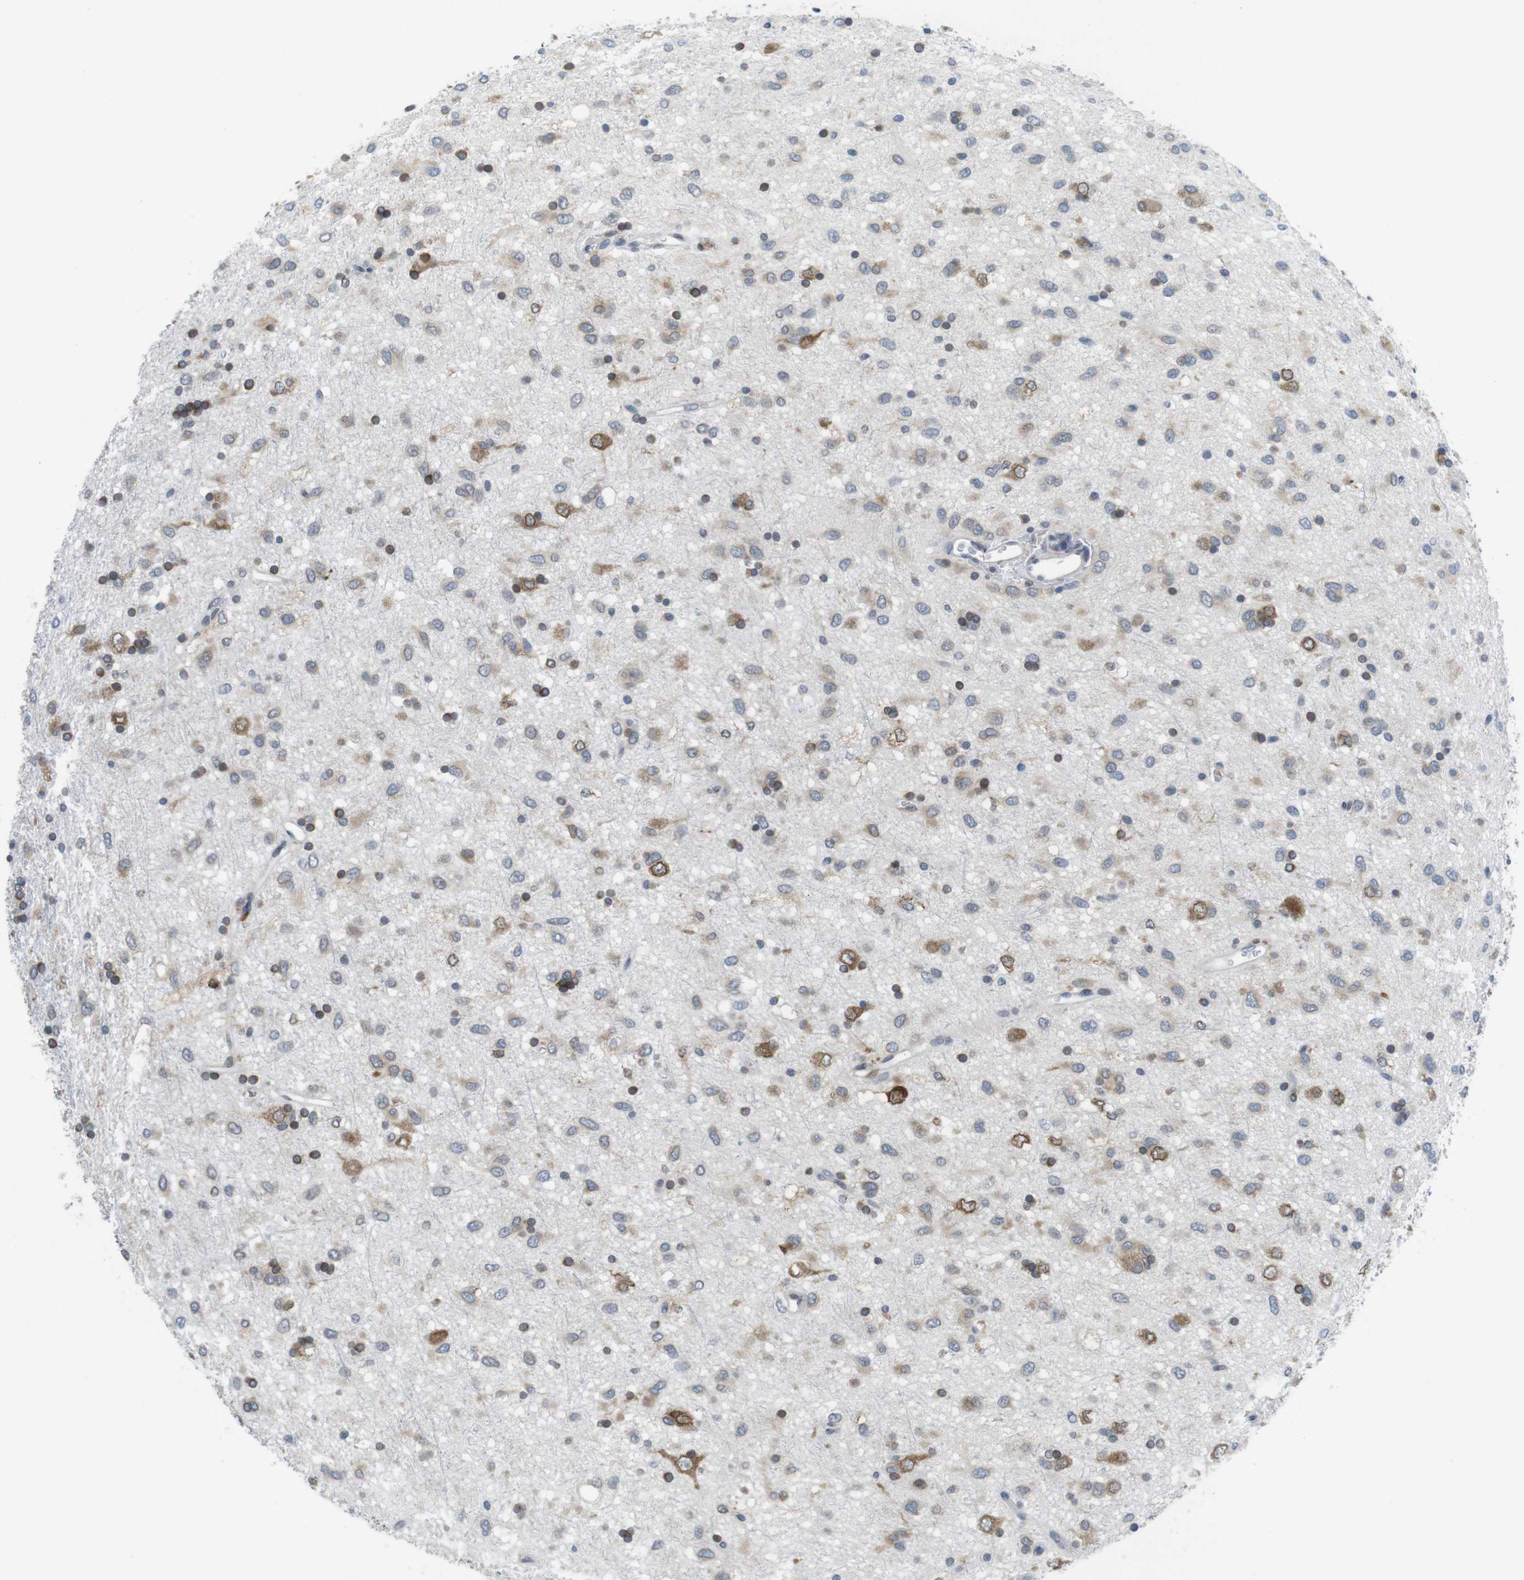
{"staining": {"intensity": "moderate", "quantity": "<25%", "location": "cytoplasmic/membranous"}, "tissue": "glioma", "cell_type": "Tumor cells", "image_type": "cancer", "snomed": [{"axis": "morphology", "description": "Glioma, malignant, Low grade"}, {"axis": "topography", "description": "Brain"}], "caption": "Immunohistochemical staining of glioma demonstrates low levels of moderate cytoplasmic/membranous positivity in about <25% of tumor cells.", "gene": "ERGIC3", "patient": {"sex": "male", "age": 77}}